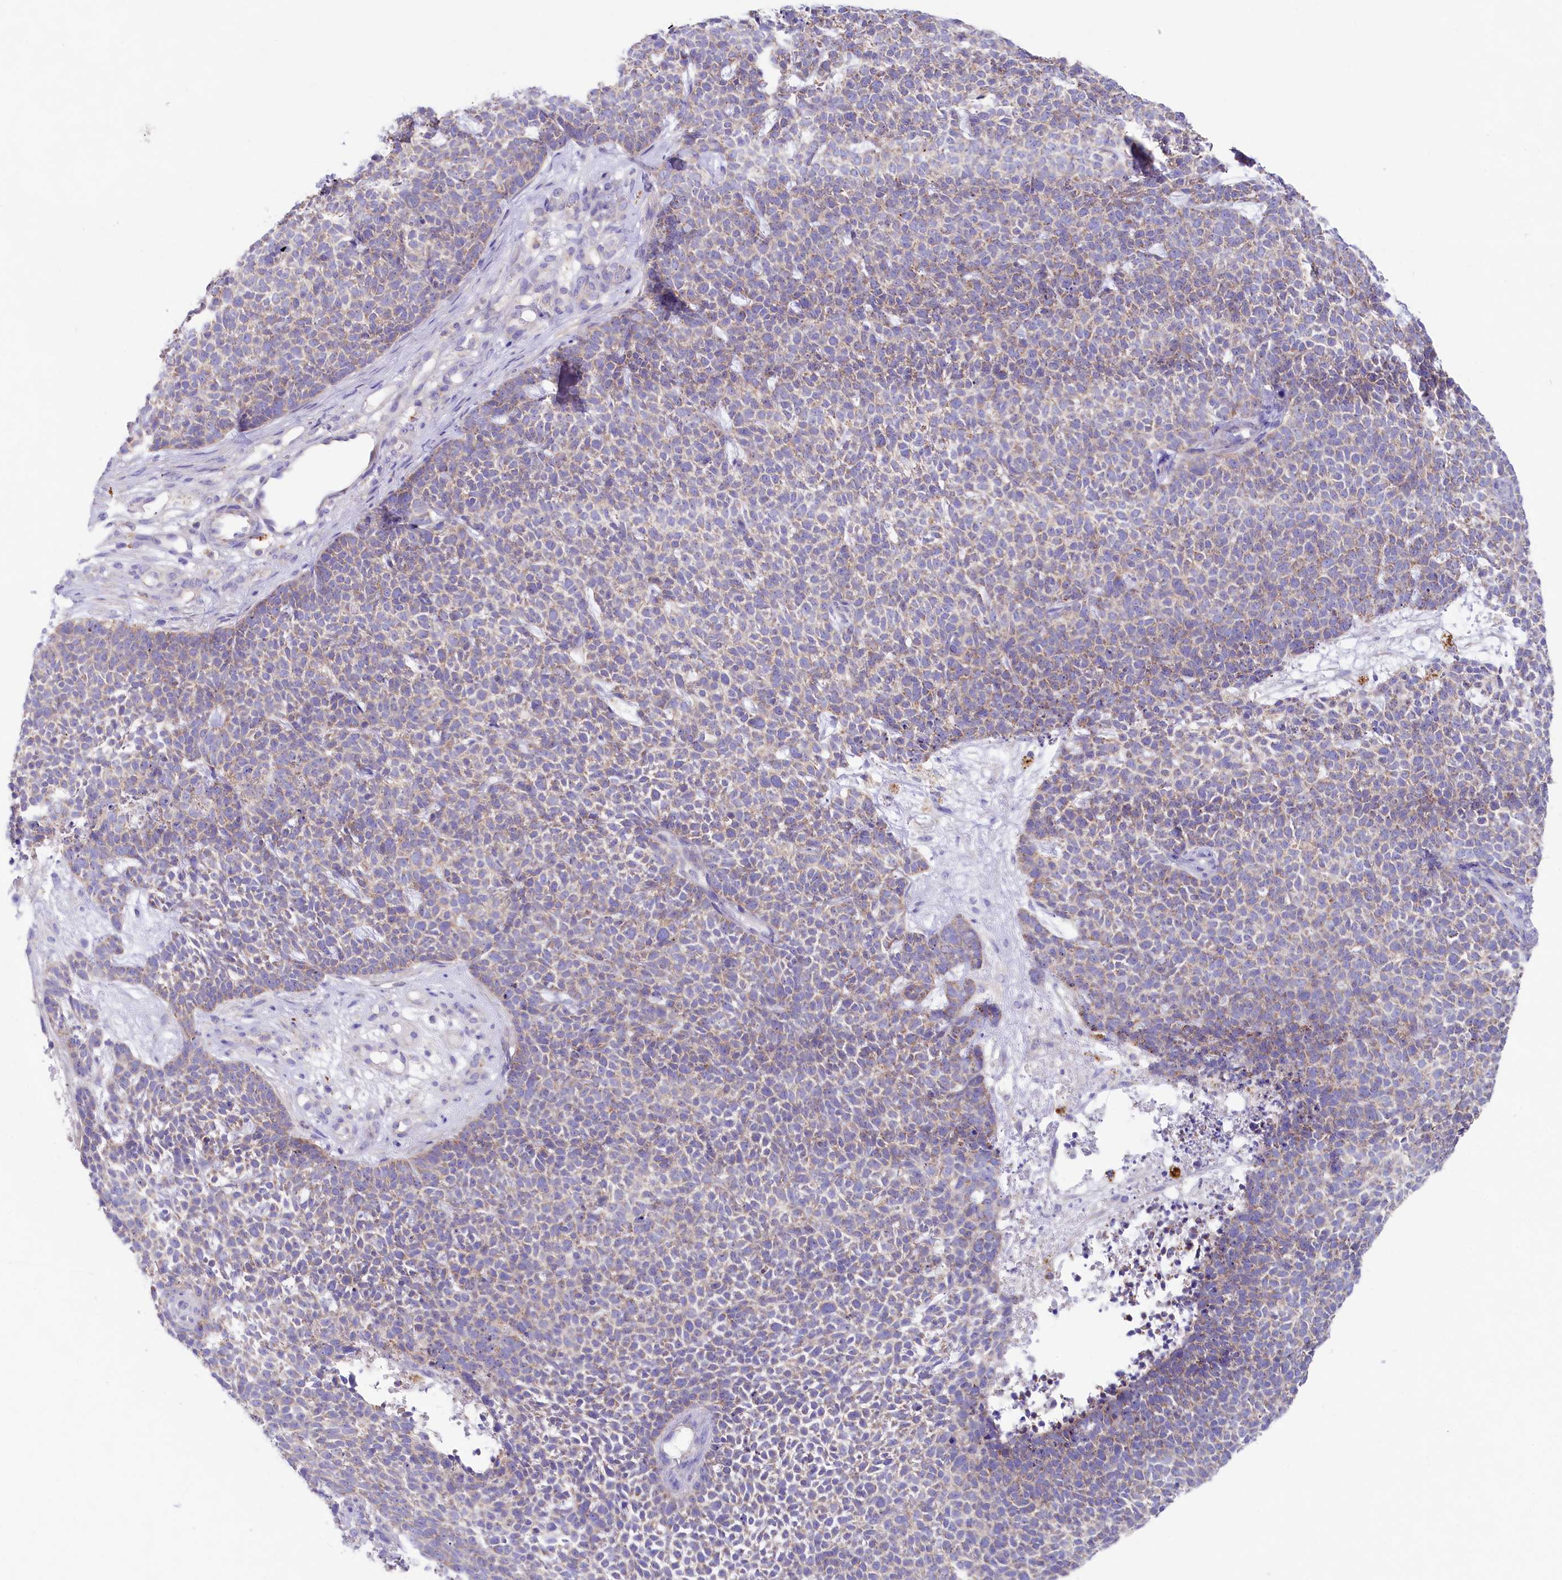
{"staining": {"intensity": "moderate", "quantity": "<25%", "location": "cytoplasmic/membranous"}, "tissue": "skin cancer", "cell_type": "Tumor cells", "image_type": "cancer", "snomed": [{"axis": "morphology", "description": "Basal cell carcinoma"}, {"axis": "topography", "description": "Skin"}], "caption": "A high-resolution micrograph shows immunohistochemistry (IHC) staining of basal cell carcinoma (skin), which reveals moderate cytoplasmic/membranous staining in about <25% of tumor cells.", "gene": "VPS26B", "patient": {"sex": "female", "age": 84}}